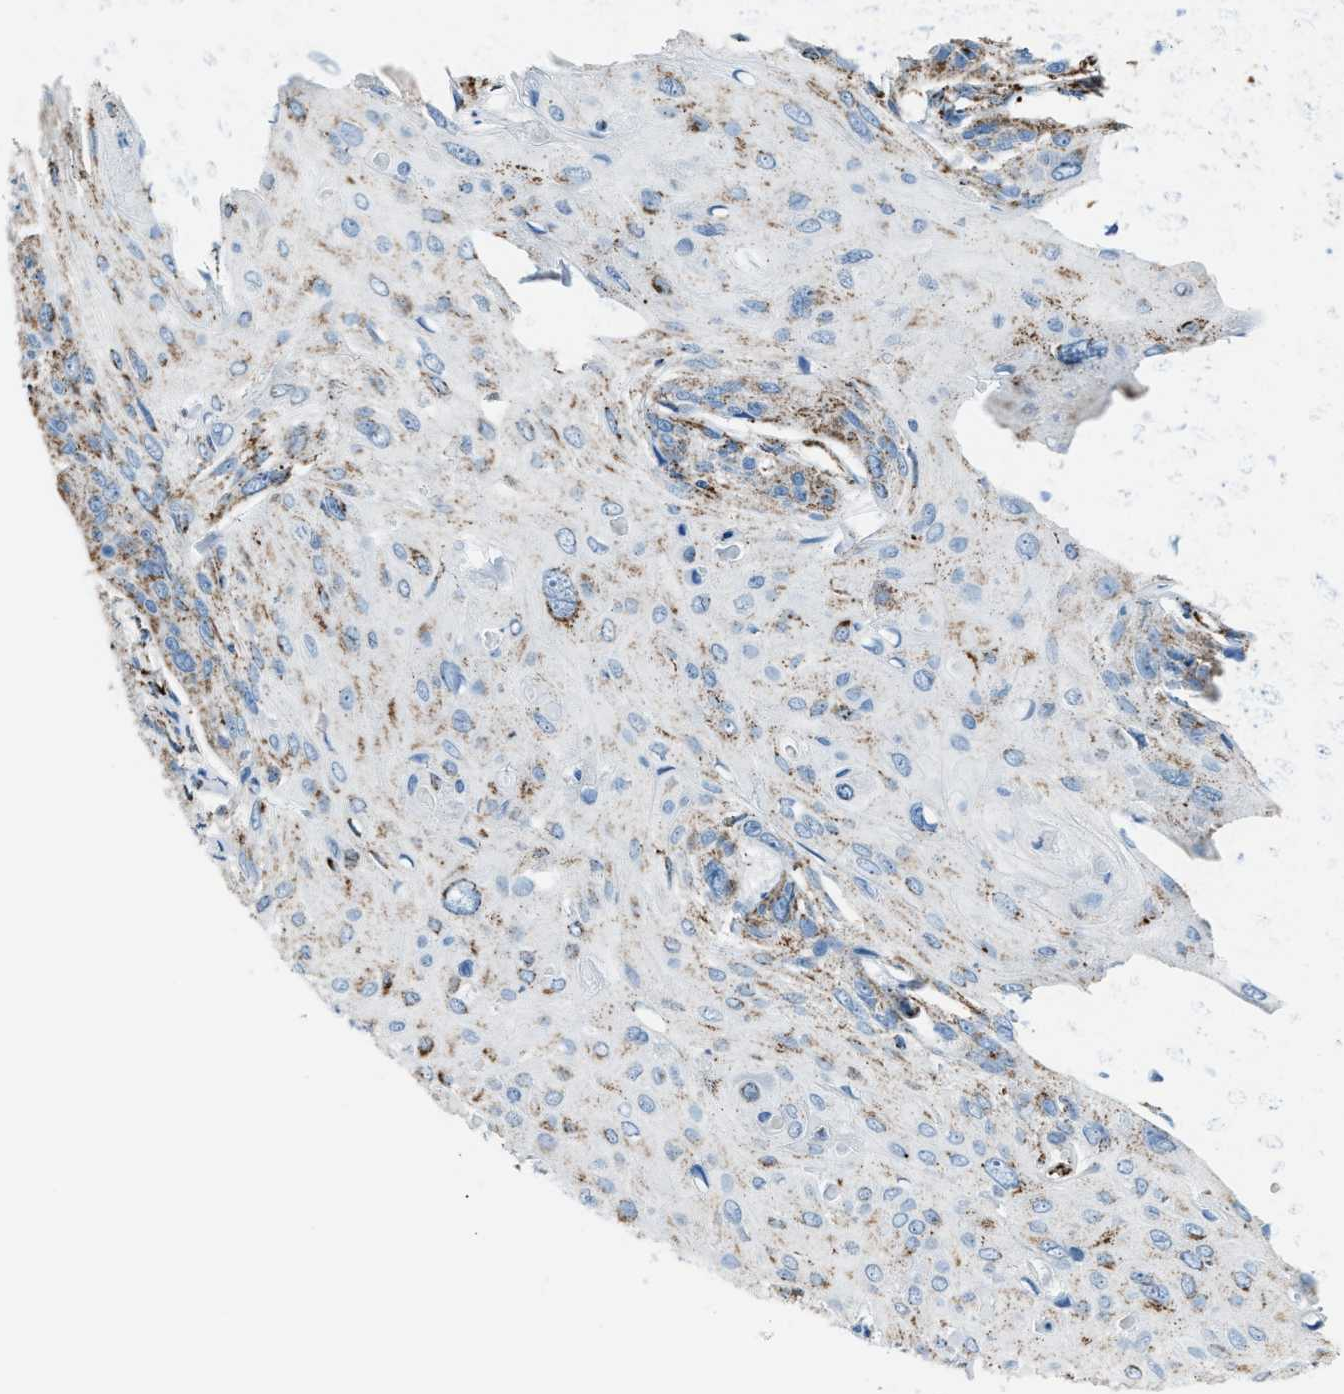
{"staining": {"intensity": "moderate", "quantity": "<25%", "location": "cytoplasmic/membranous"}, "tissue": "cervical cancer", "cell_type": "Tumor cells", "image_type": "cancer", "snomed": [{"axis": "morphology", "description": "Squamous cell carcinoma, NOS"}, {"axis": "topography", "description": "Cervix"}], "caption": "Cervical cancer was stained to show a protein in brown. There is low levels of moderate cytoplasmic/membranous positivity in about <25% of tumor cells.", "gene": "MDH2", "patient": {"sex": "female", "age": 51}}